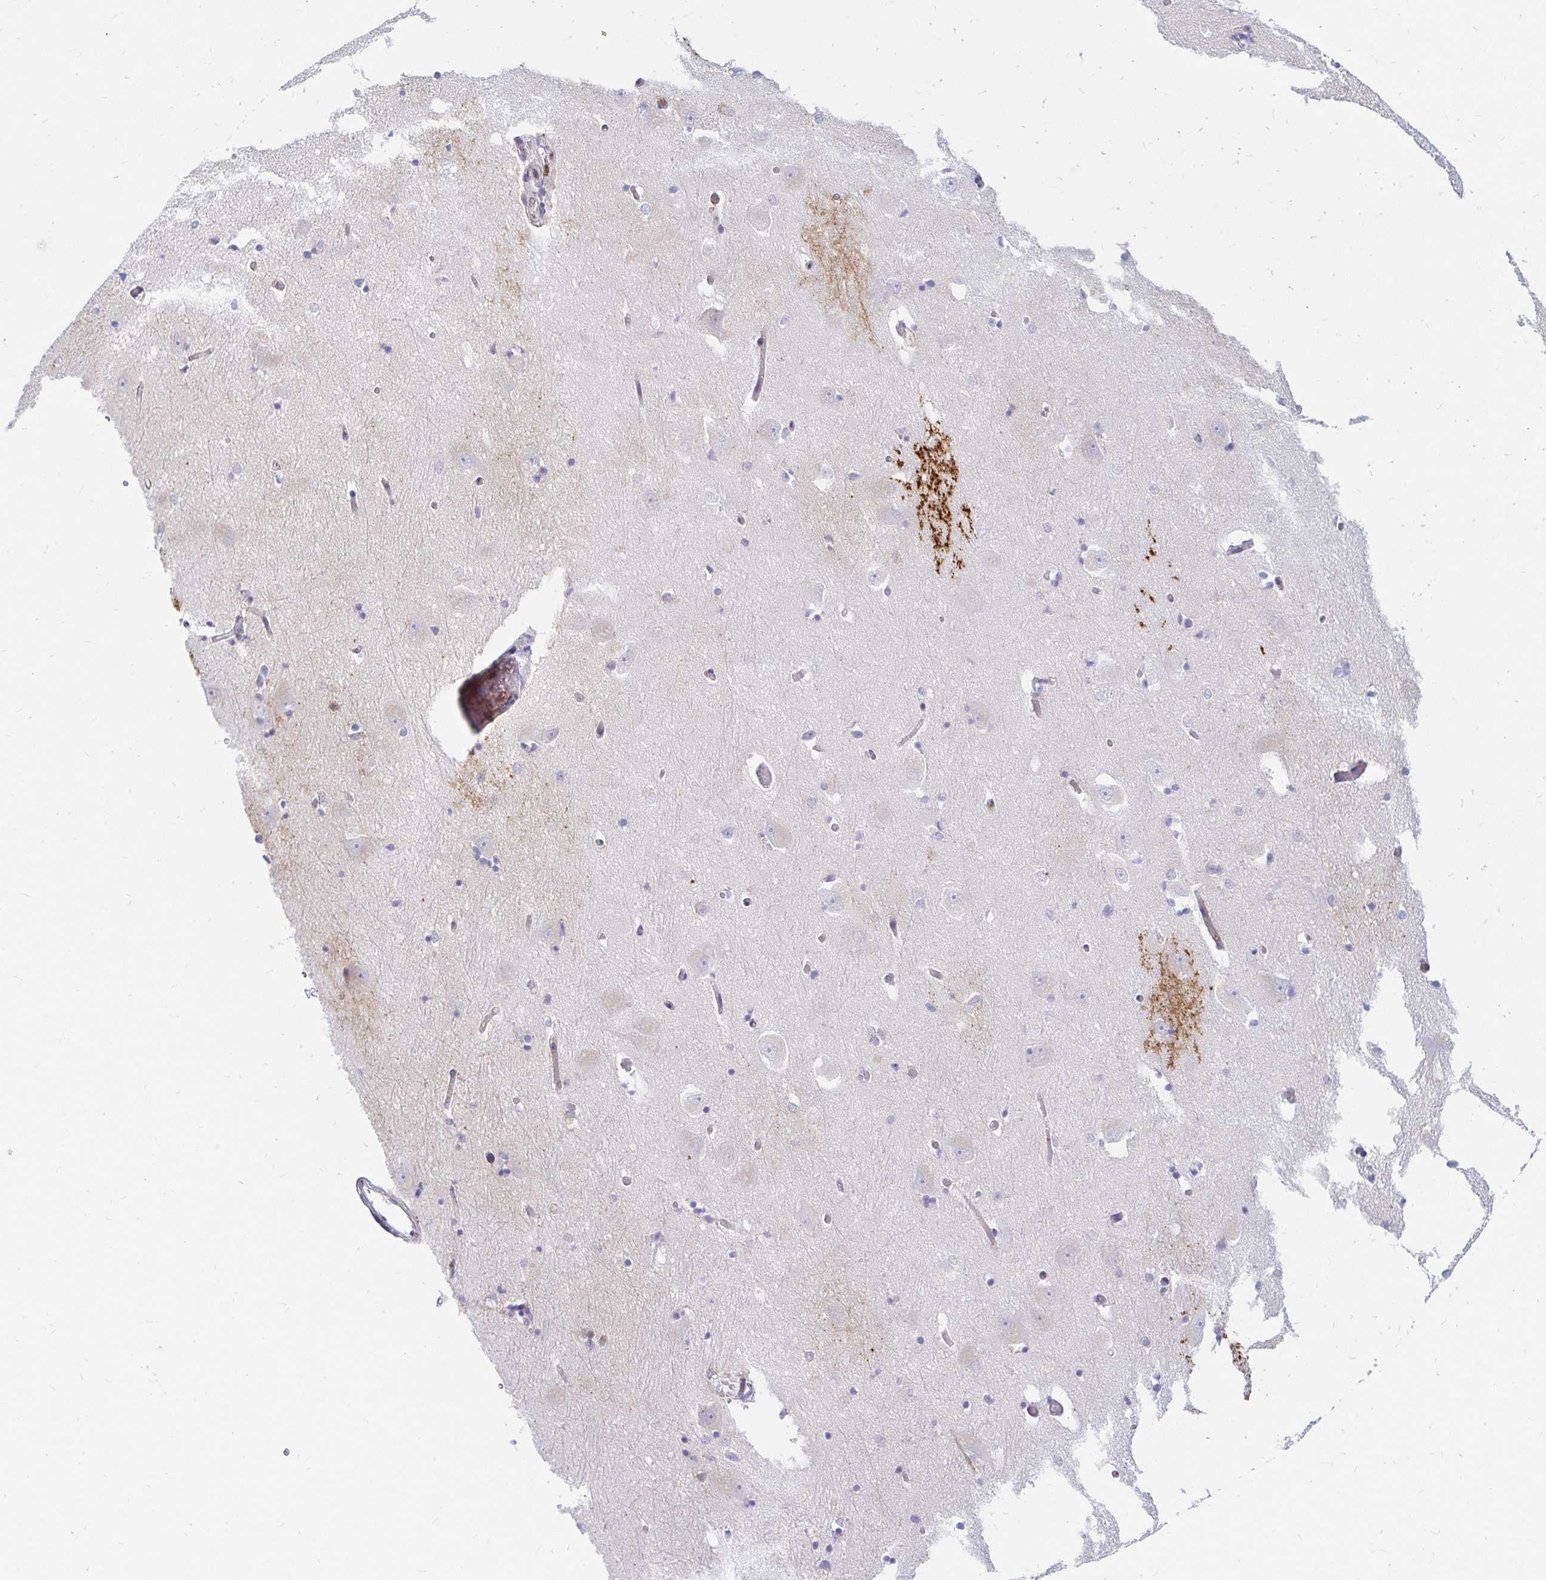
{"staining": {"intensity": "negative", "quantity": "none", "location": "none"}, "tissue": "caudate", "cell_type": "Glial cells", "image_type": "normal", "snomed": [{"axis": "morphology", "description": "Normal tissue, NOS"}, {"axis": "topography", "description": "Lateral ventricle wall"}, {"axis": "topography", "description": "Hippocampus"}], "caption": "A high-resolution micrograph shows immunohistochemistry (IHC) staining of normal caudate, which reveals no significant positivity in glial cells. The staining is performed using DAB (3,3'-diaminobenzidine) brown chromogen with nuclei counter-stained in using hematoxylin.", "gene": "HINFP", "patient": {"sex": "female", "age": 63}}